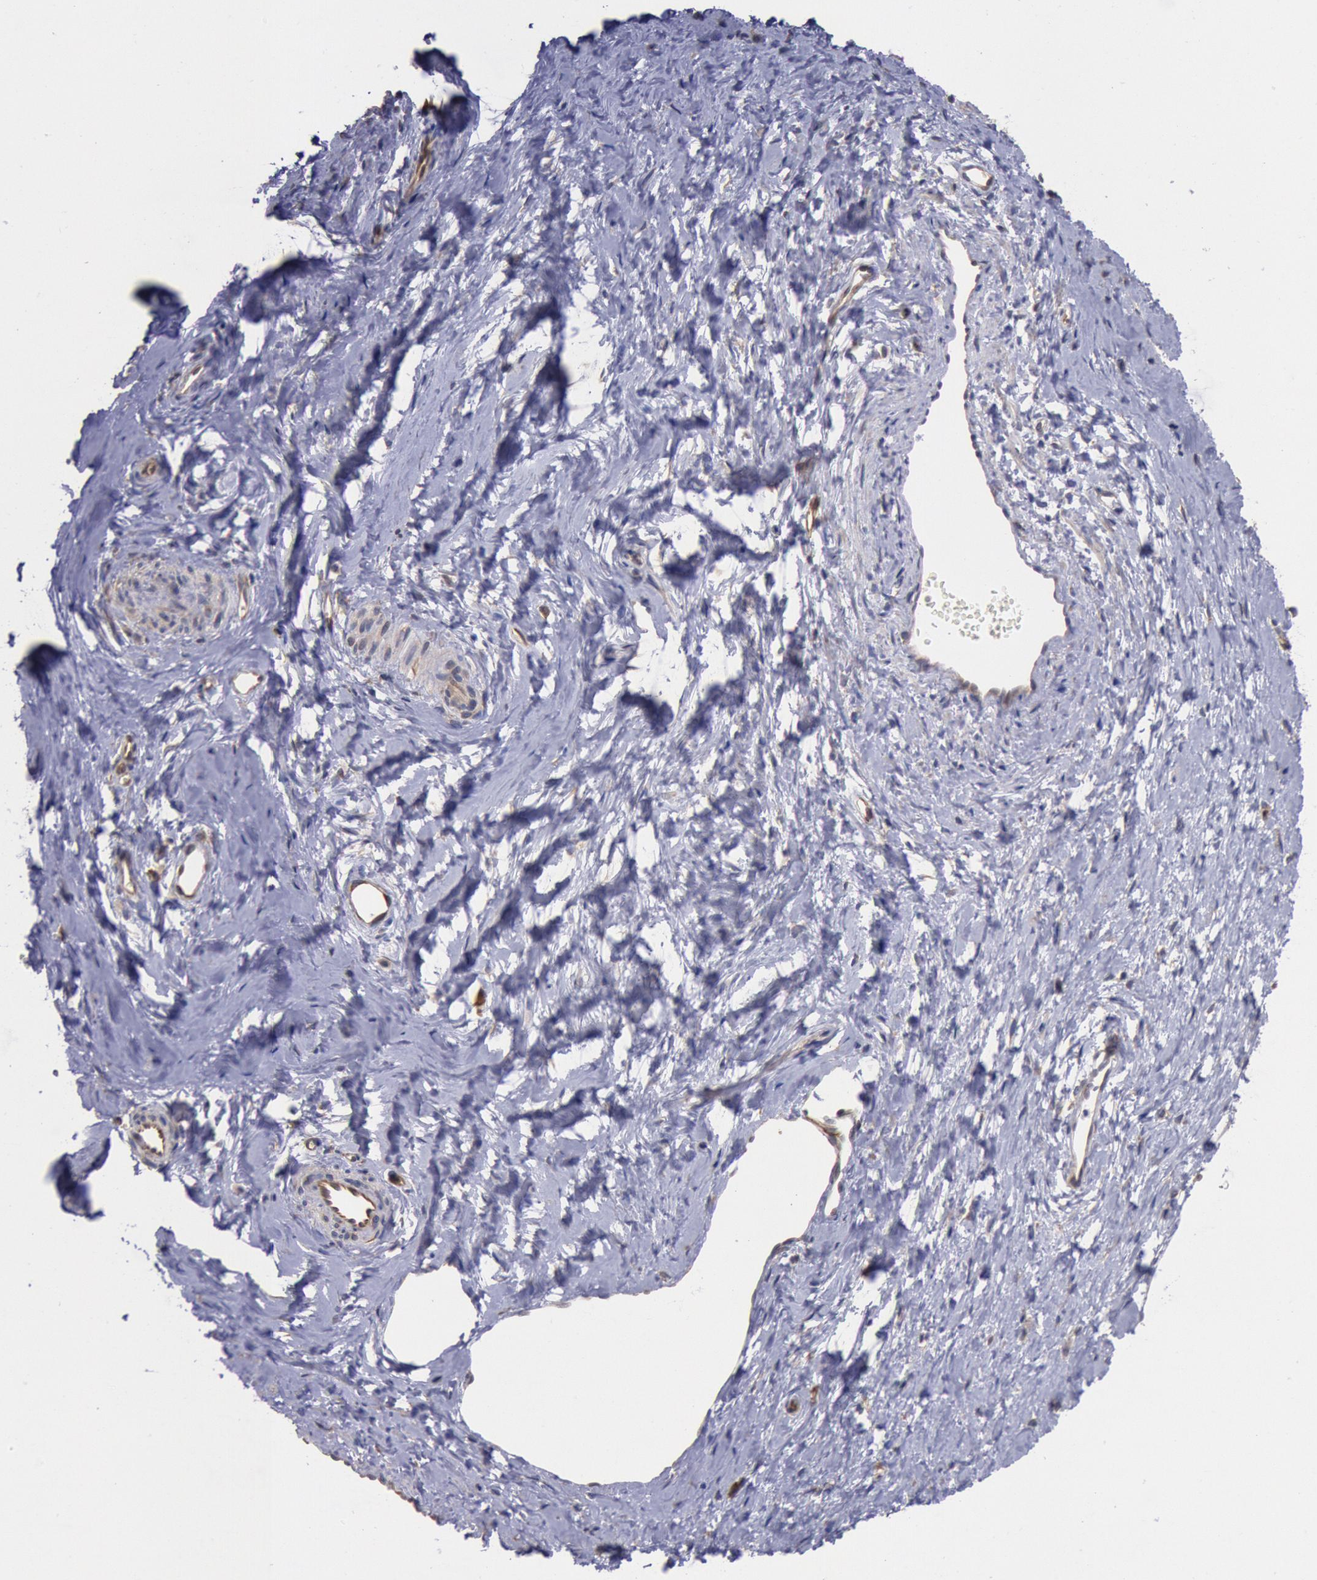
{"staining": {"intensity": "moderate", "quantity": "25%-75%", "location": "cytoplasmic/membranous"}, "tissue": "cervix", "cell_type": "Glandular cells", "image_type": "normal", "snomed": [{"axis": "morphology", "description": "Normal tissue, NOS"}, {"axis": "topography", "description": "Cervix"}], "caption": "A brown stain labels moderate cytoplasmic/membranous expression of a protein in glandular cells of normal cervix. The staining is performed using DAB (3,3'-diaminobenzidine) brown chromogen to label protein expression. The nuclei are counter-stained blue using hematoxylin.", "gene": "DRG1", "patient": {"sex": "female", "age": 40}}